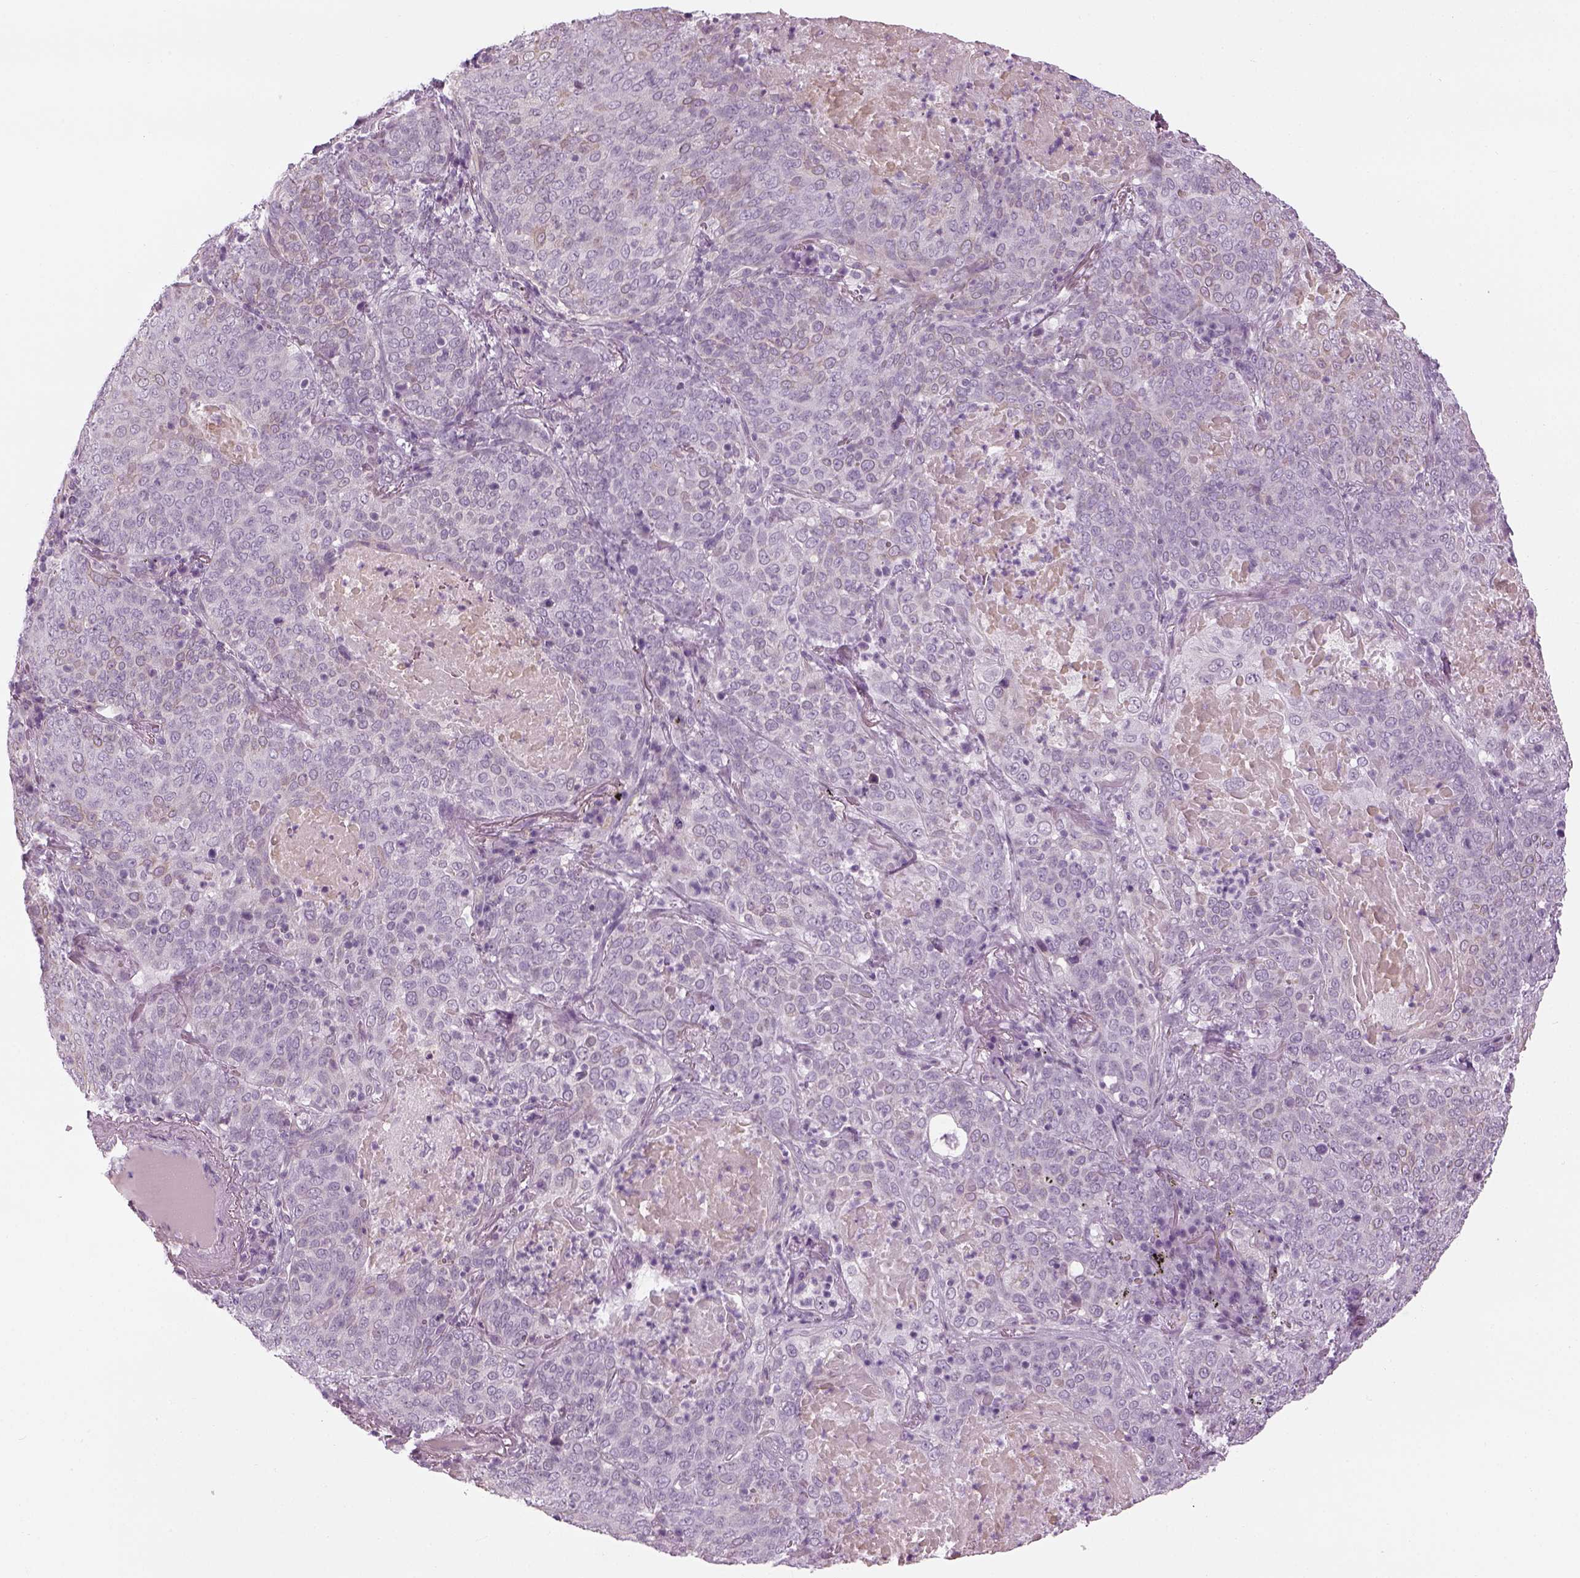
{"staining": {"intensity": "negative", "quantity": "none", "location": "none"}, "tissue": "lung cancer", "cell_type": "Tumor cells", "image_type": "cancer", "snomed": [{"axis": "morphology", "description": "Squamous cell carcinoma, NOS"}, {"axis": "topography", "description": "Lung"}], "caption": "Immunohistochemical staining of lung cancer (squamous cell carcinoma) displays no significant expression in tumor cells.", "gene": "LRRIQ3", "patient": {"sex": "male", "age": 82}}